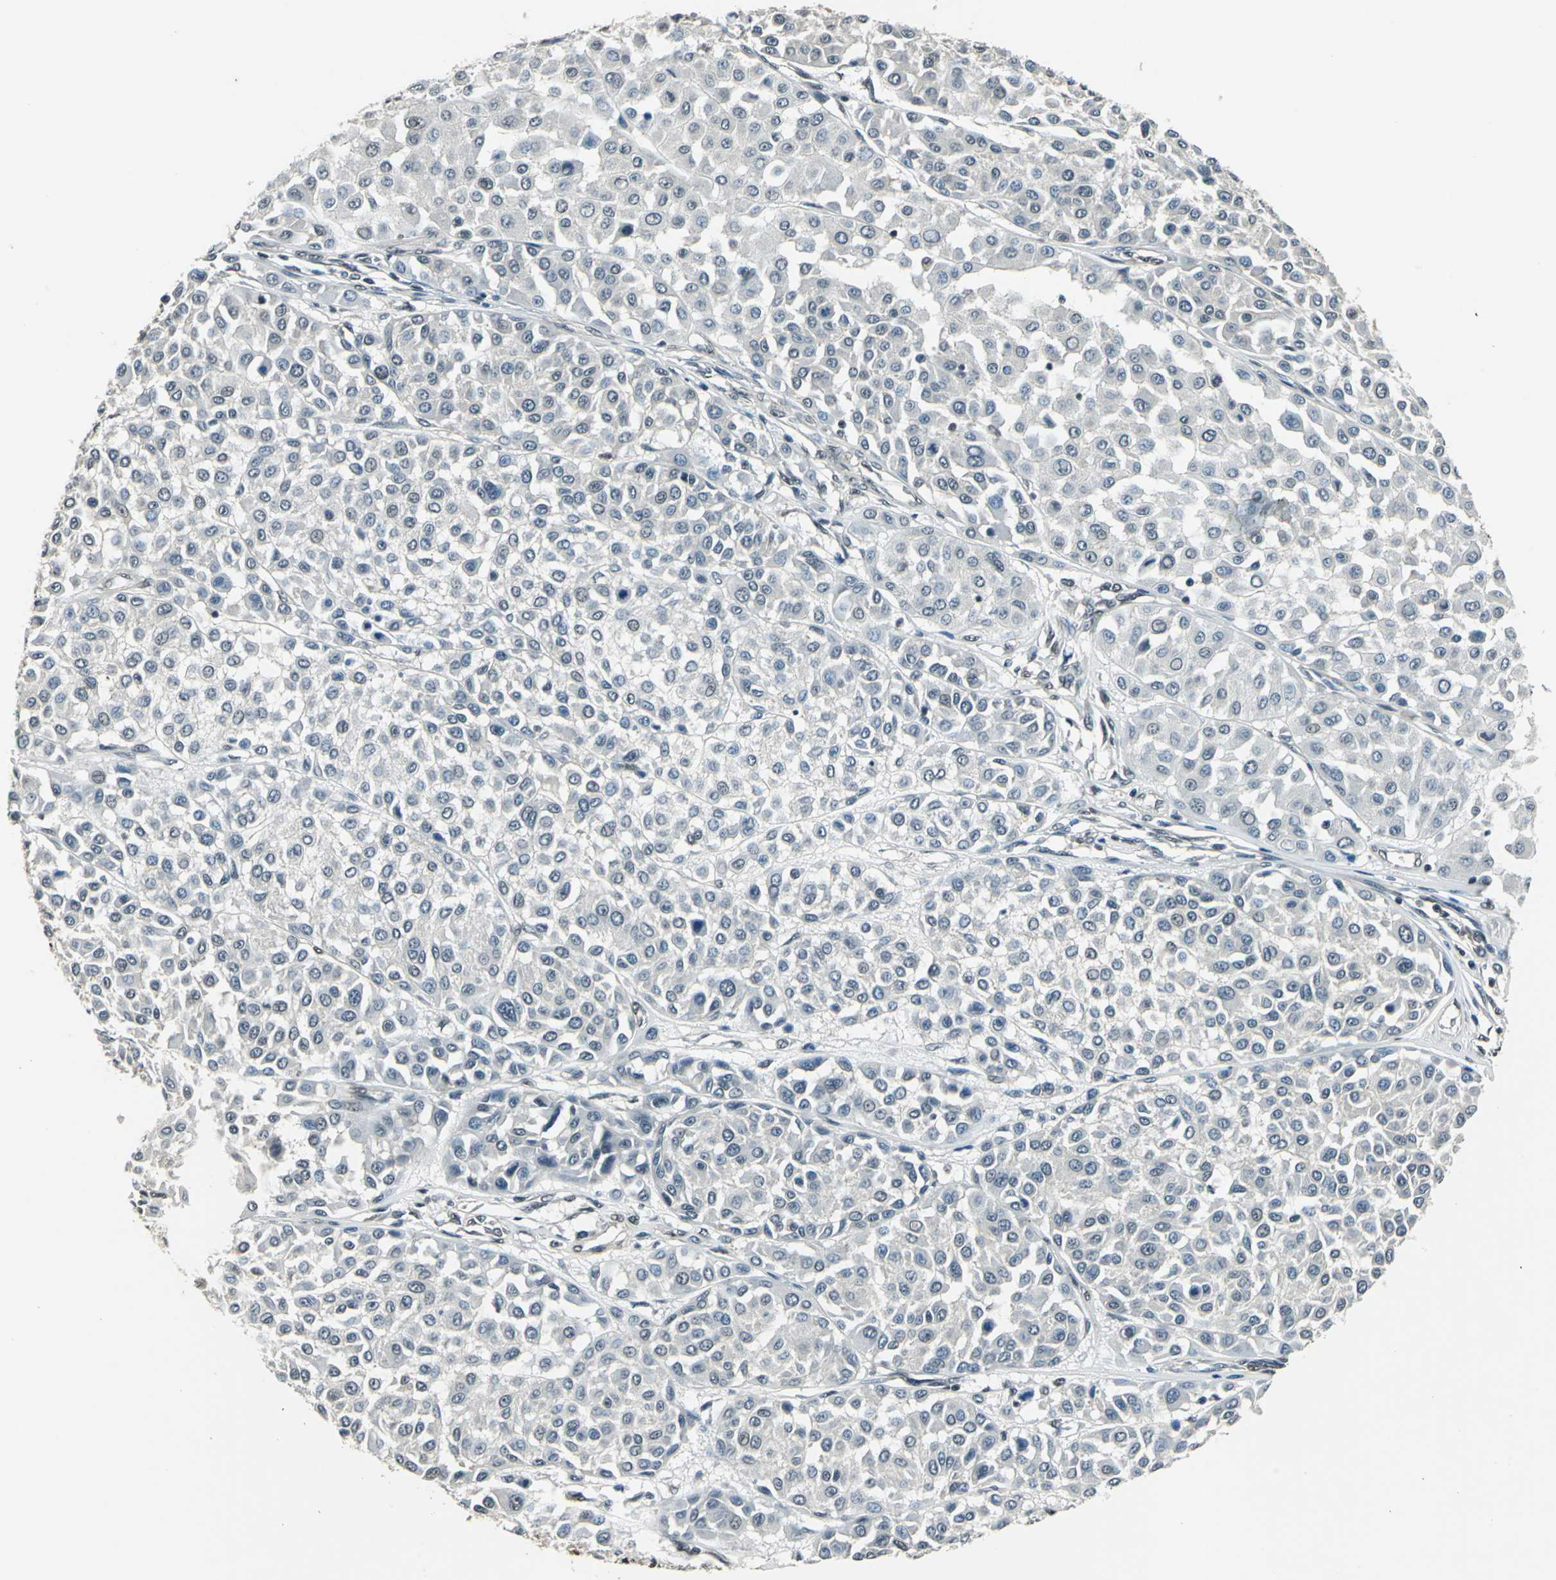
{"staining": {"intensity": "weak", "quantity": "<25%", "location": "nuclear"}, "tissue": "melanoma", "cell_type": "Tumor cells", "image_type": "cancer", "snomed": [{"axis": "morphology", "description": "Malignant melanoma, Metastatic site"}, {"axis": "topography", "description": "Soft tissue"}], "caption": "Immunohistochemistry histopathology image of melanoma stained for a protein (brown), which displays no expression in tumor cells.", "gene": "RBM14", "patient": {"sex": "male", "age": 41}}